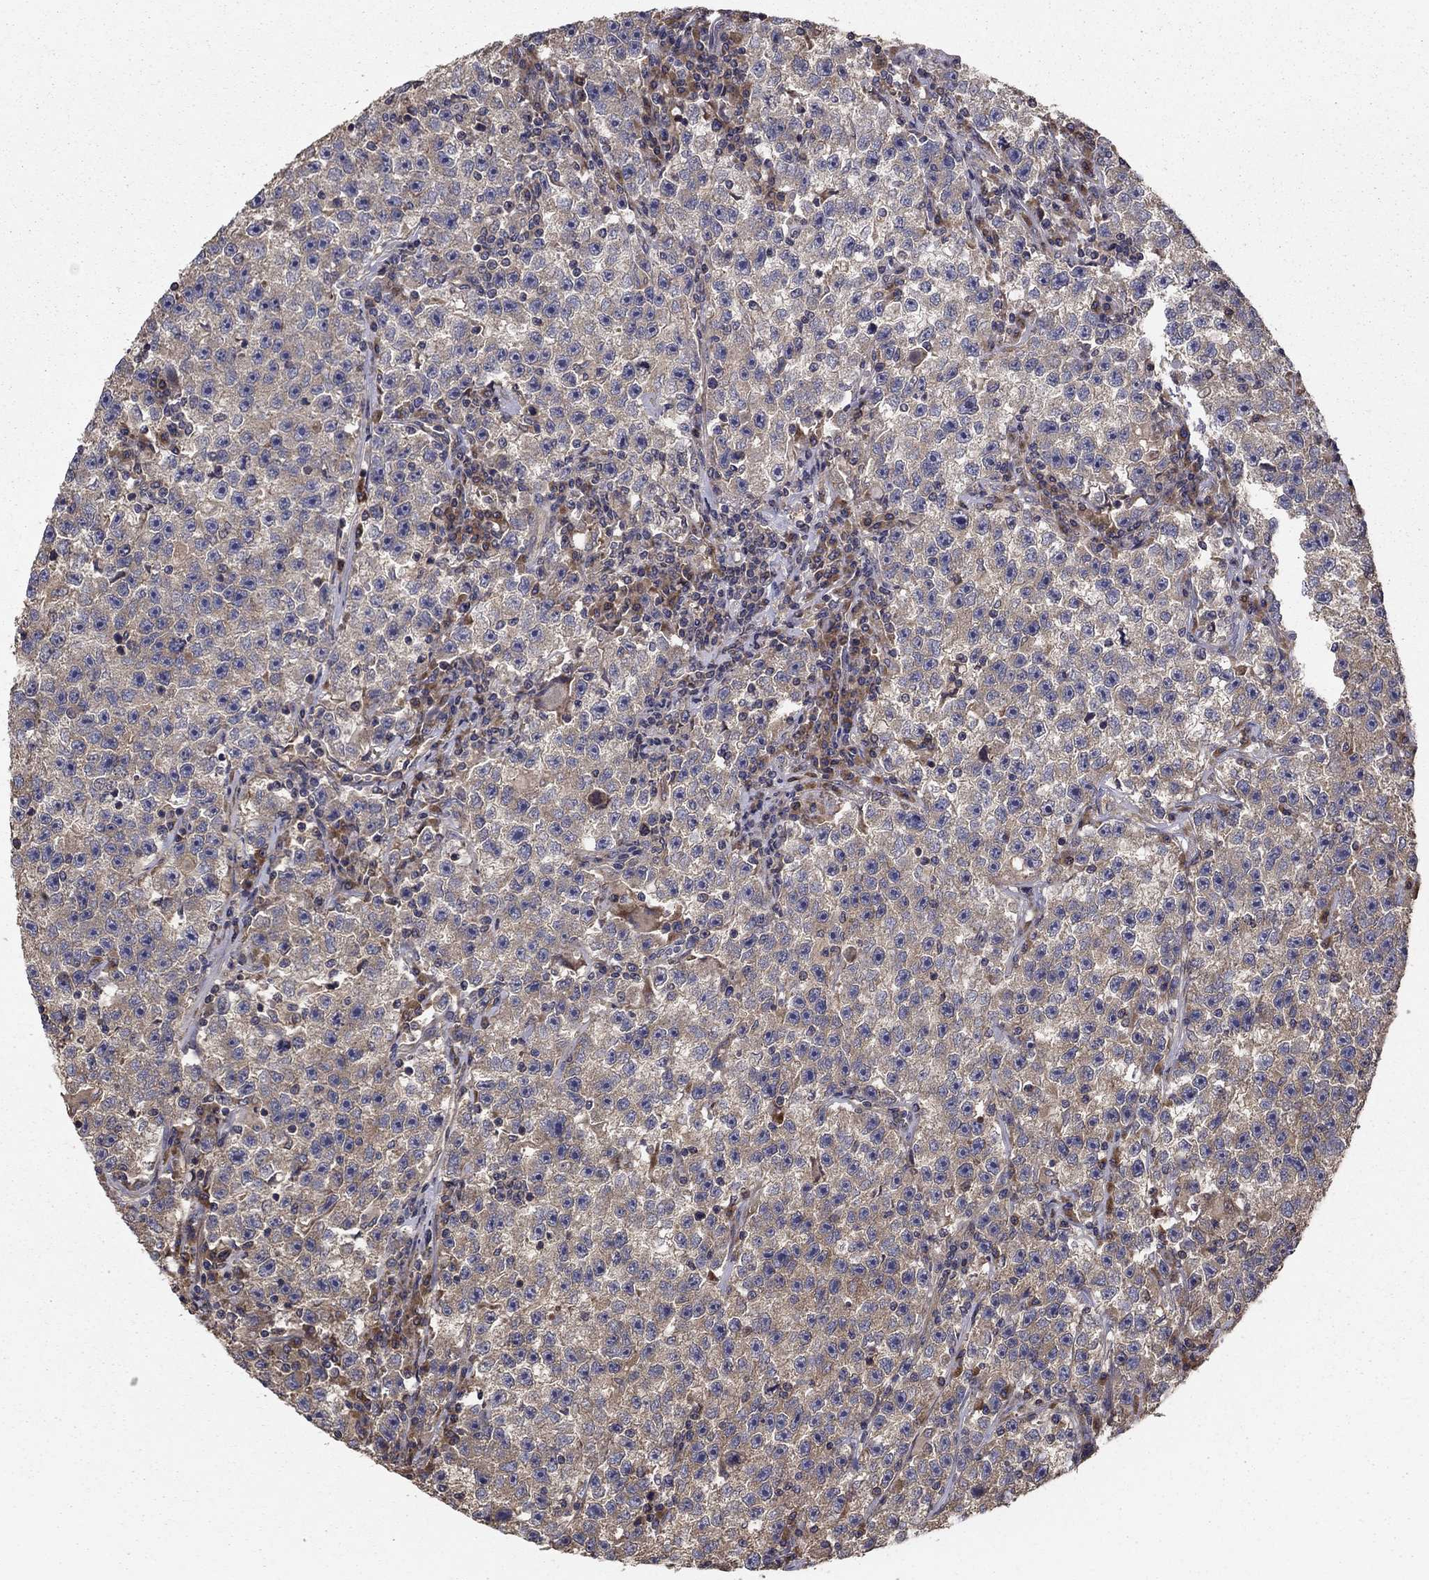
{"staining": {"intensity": "weak", "quantity": "25%-75%", "location": "cytoplasmic/membranous"}, "tissue": "testis cancer", "cell_type": "Tumor cells", "image_type": "cancer", "snomed": [{"axis": "morphology", "description": "Seminoma, NOS"}, {"axis": "topography", "description": "Testis"}], "caption": "Protein staining exhibits weak cytoplasmic/membranous expression in about 25%-75% of tumor cells in testis cancer. (DAB (3,3'-diaminobenzidine) IHC with brightfield microscopy, high magnification).", "gene": "BABAM2", "patient": {"sex": "male", "age": 22}}